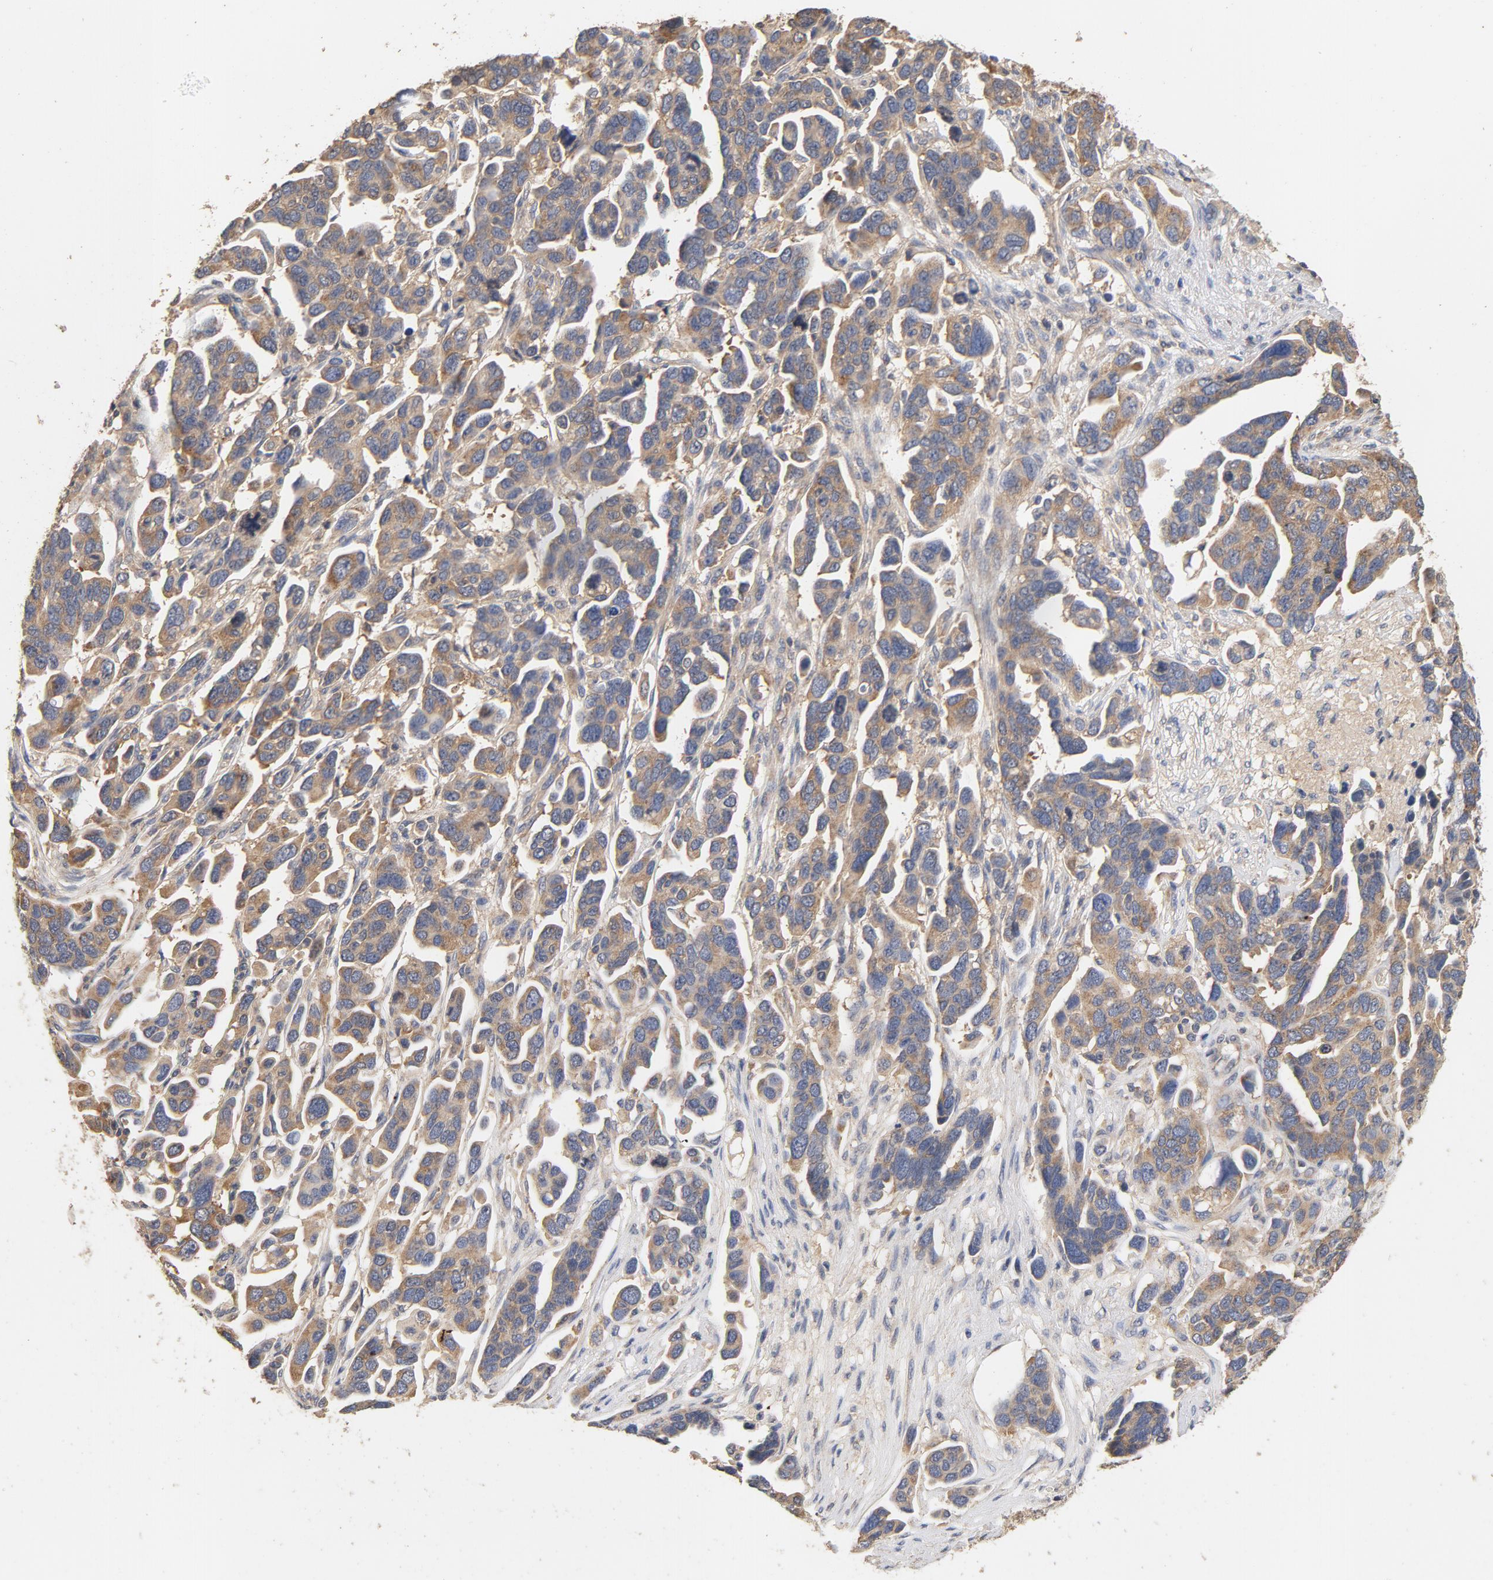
{"staining": {"intensity": "moderate", "quantity": ">75%", "location": "cytoplasmic/membranous"}, "tissue": "ovarian cancer", "cell_type": "Tumor cells", "image_type": "cancer", "snomed": [{"axis": "morphology", "description": "Cystadenocarcinoma, serous, NOS"}, {"axis": "topography", "description": "Ovary"}], "caption": "Immunohistochemical staining of ovarian cancer demonstrates medium levels of moderate cytoplasmic/membranous expression in about >75% of tumor cells.", "gene": "DDX6", "patient": {"sex": "female", "age": 54}}